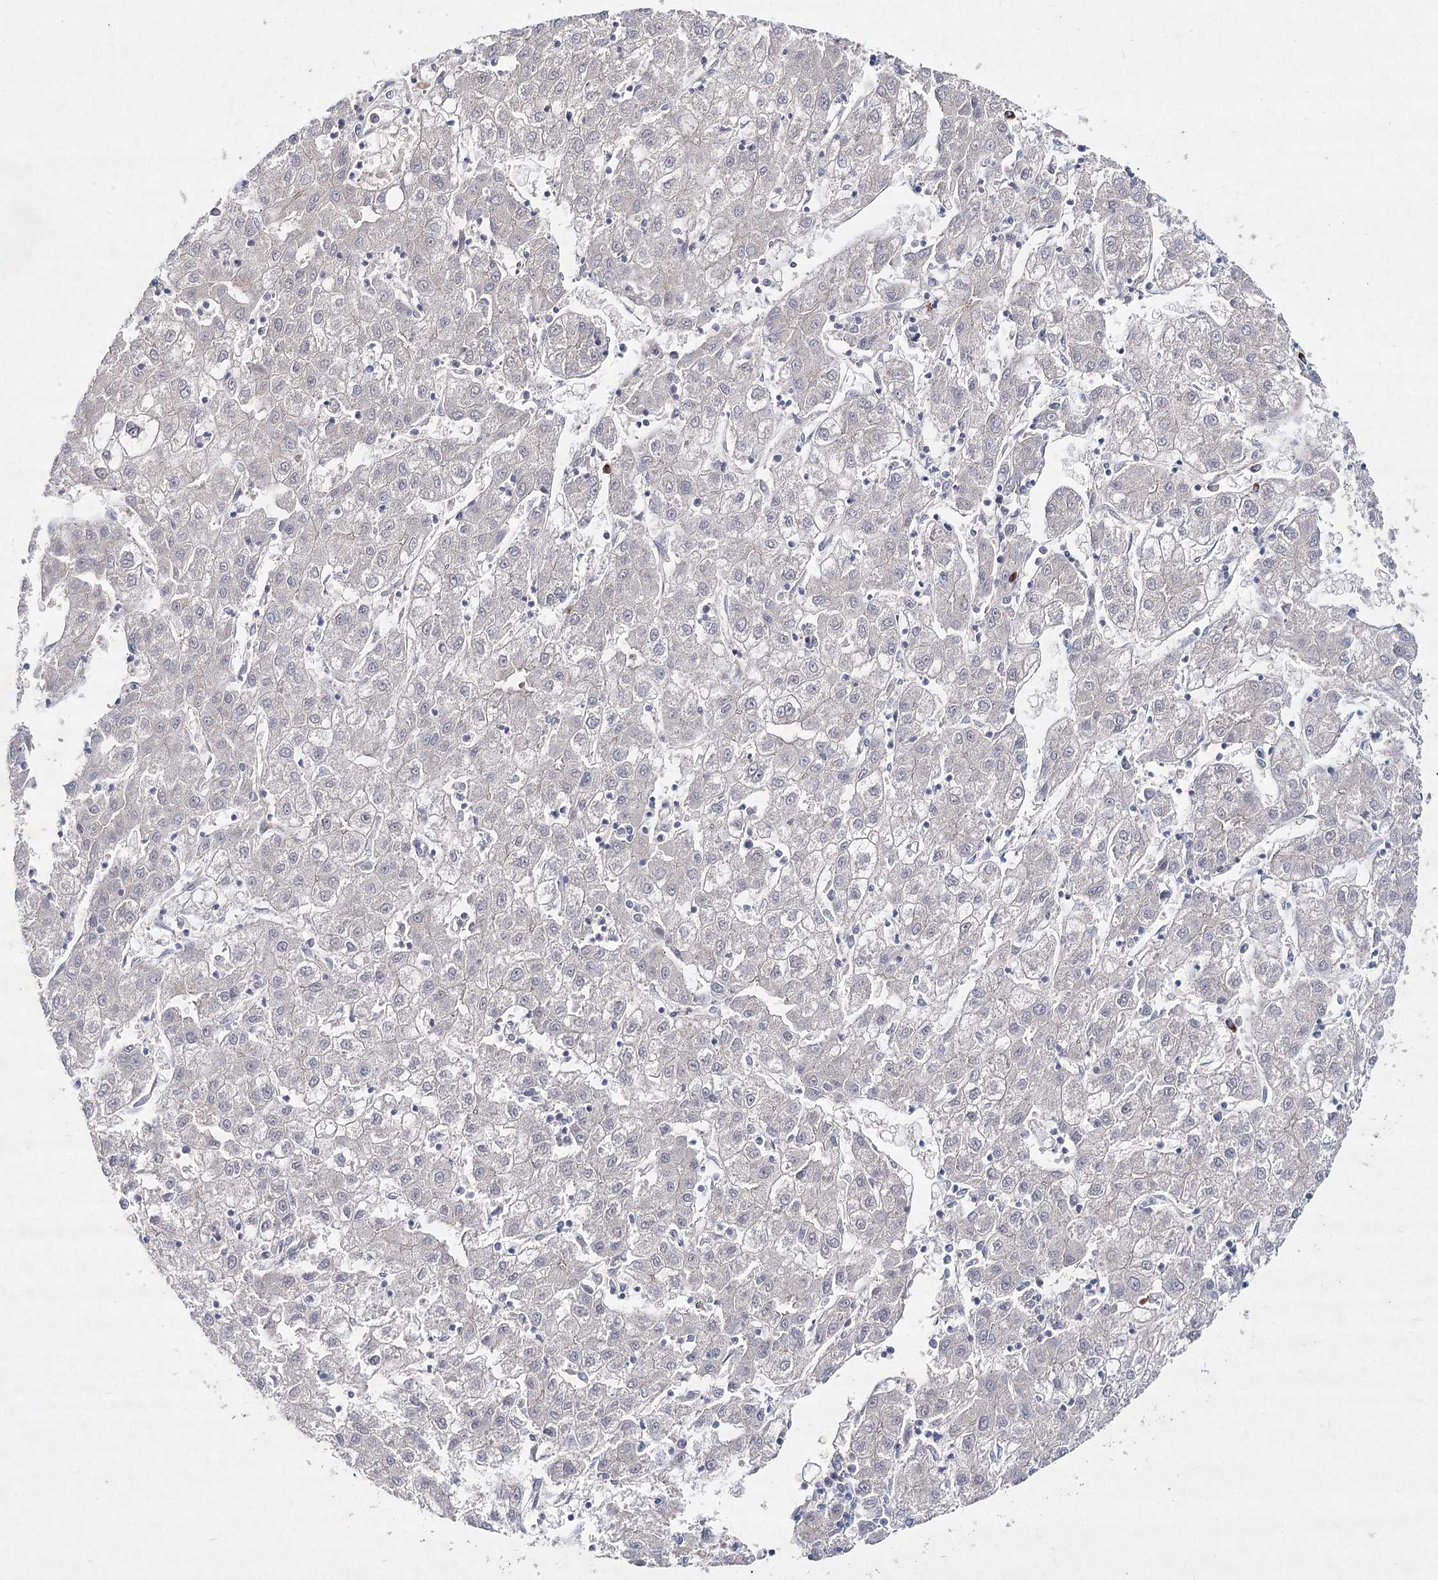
{"staining": {"intensity": "negative", "quantity": "none", "location": "none"}, "tissue": "liver cancer", "cell_type": "Tumor cells", "image_type": "cancer", "snomed": [{"axis": "morphology", "description": "Carcinoma, Hepatocellular, NOS"}, {"axis": "topography", "description": "Liver"}], "caption": "High magnification brightfield microscopy of hepatocellular carcinoma (liver) stained with DAB (brown) and counterstained with hematoxylin (blue): tumor cells show no significant expression.", "gene": "ARHGAP32", "patient": {"sex": "male", "age": 72}}